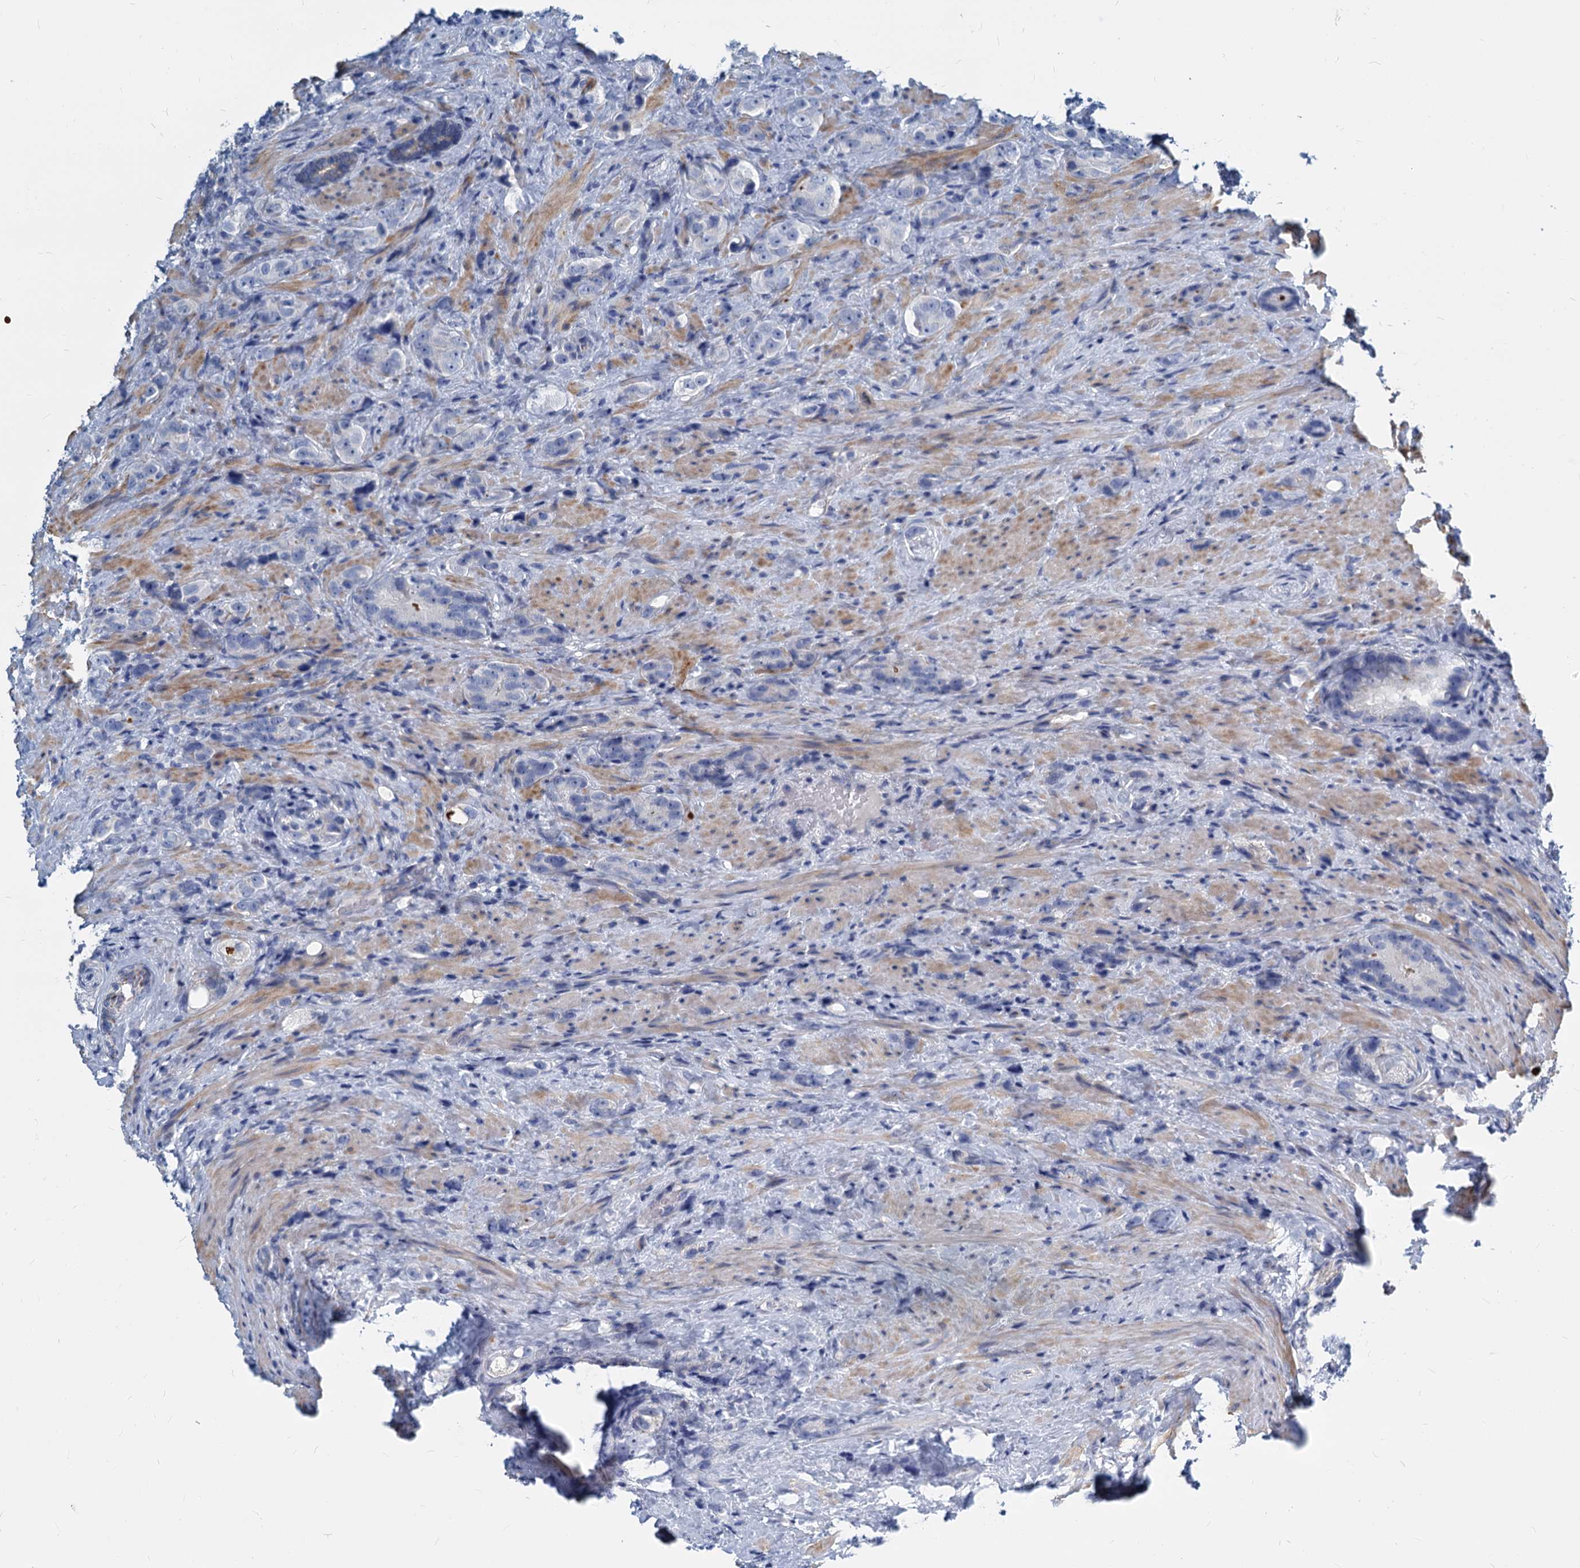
{"staining": {"intensity": "negative", "quantity": "none", "location": "none"}, "tissue": "prostate cancer", "cell_type": "Tumor cells", "image_type": "cancer", "snomed": [{"axis": "morphology", "description": "Adenocarcinoma, High grade"}, {"axis": "topography", "description": "Prostate"}], "caption": "IHC photomicrograph of human high-grade adenocarcinoma (prostate) stained for a protein (brown), which reveals no staining in tumor cells. (Brightfield microscopy of DAB (3,3'-diaminobenzidine) IHC at high magnification).", "gene": "GSTM3", "patient": {"sex": "male", "age": 63}}